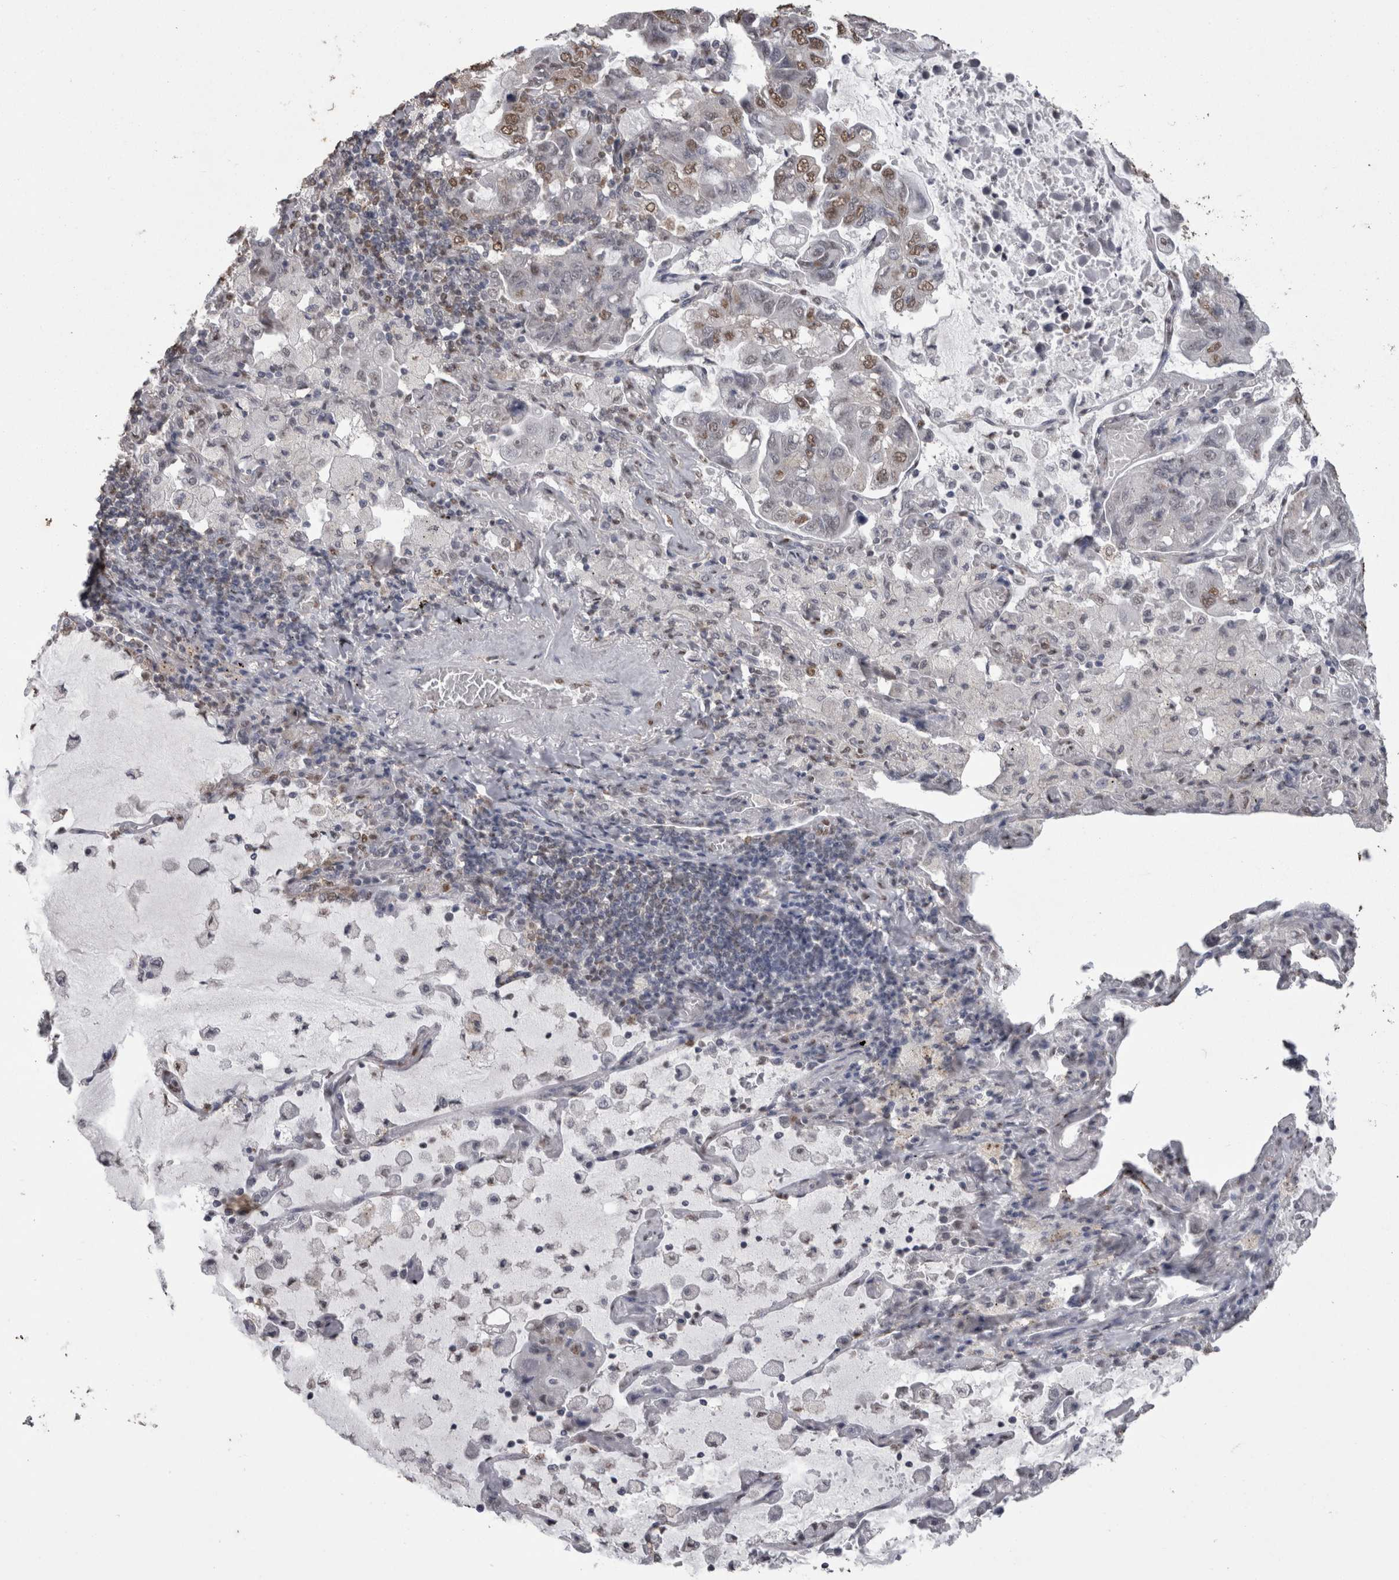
{"staining": {"intensity": "moderate", "quantity": "25%-75%", "location": "nuclear"}, "tissue": "lung cancer", "cell_type": "Tumor cells", "image_type": "cancer", "snomed": [{"axis": "morphology", "description": "Adenocarcinoma, NOS"}, {"axis": "topography", "description": "Lung"}], "caption": "Immunohistochemical staining of lung adenocarcinoma reveals medium levels of moderate nuclear expression in about 25%-75% of tumor cells. (Brightfield microscopy of DAB IHC at high magnification).", "gene": "SMAD7", "patient": {"sex": "male", "age": 64}}